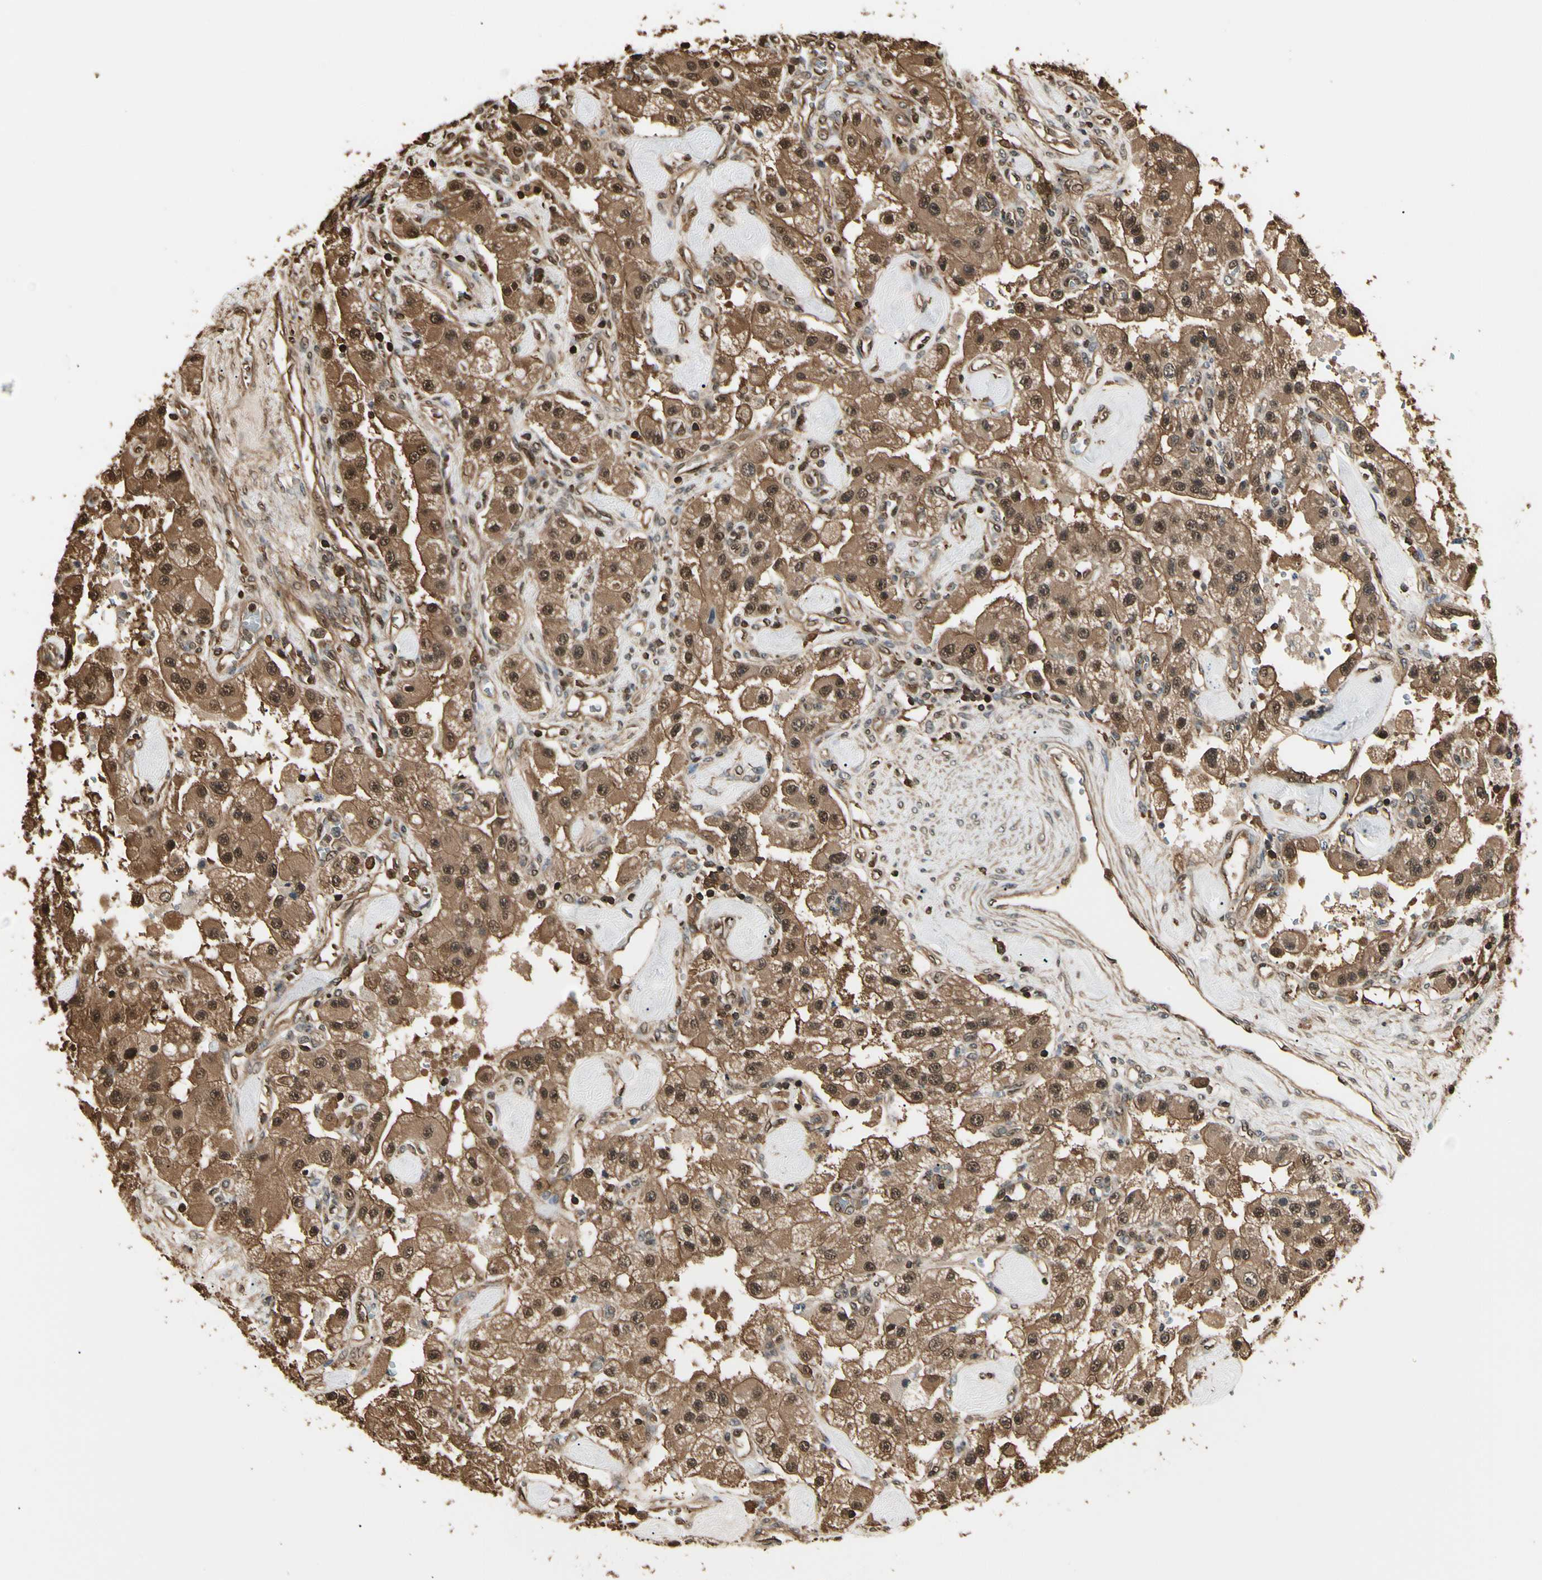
{"staining": {"intensity": "strong", "quantity": ">75%", "location": "cytoplasmic/membranous,nuclear"}, "tissue": "carcinoid", "cell_type": "Tumor cells", "image_type": "cancer", "snomed": [{"axis": "morphology", "description": "Carcinoid, malignant, NOS"}, {"axis": "topography", "description": "Pancreas"}], "caption": "A brown stain labels strong cytoplasmic/membranous and nuclear staining of a protein in human carcinoid (malignant) tumor cells.", "gene": "YWHAE", "patient": {"sex": "male", "age": 41}}